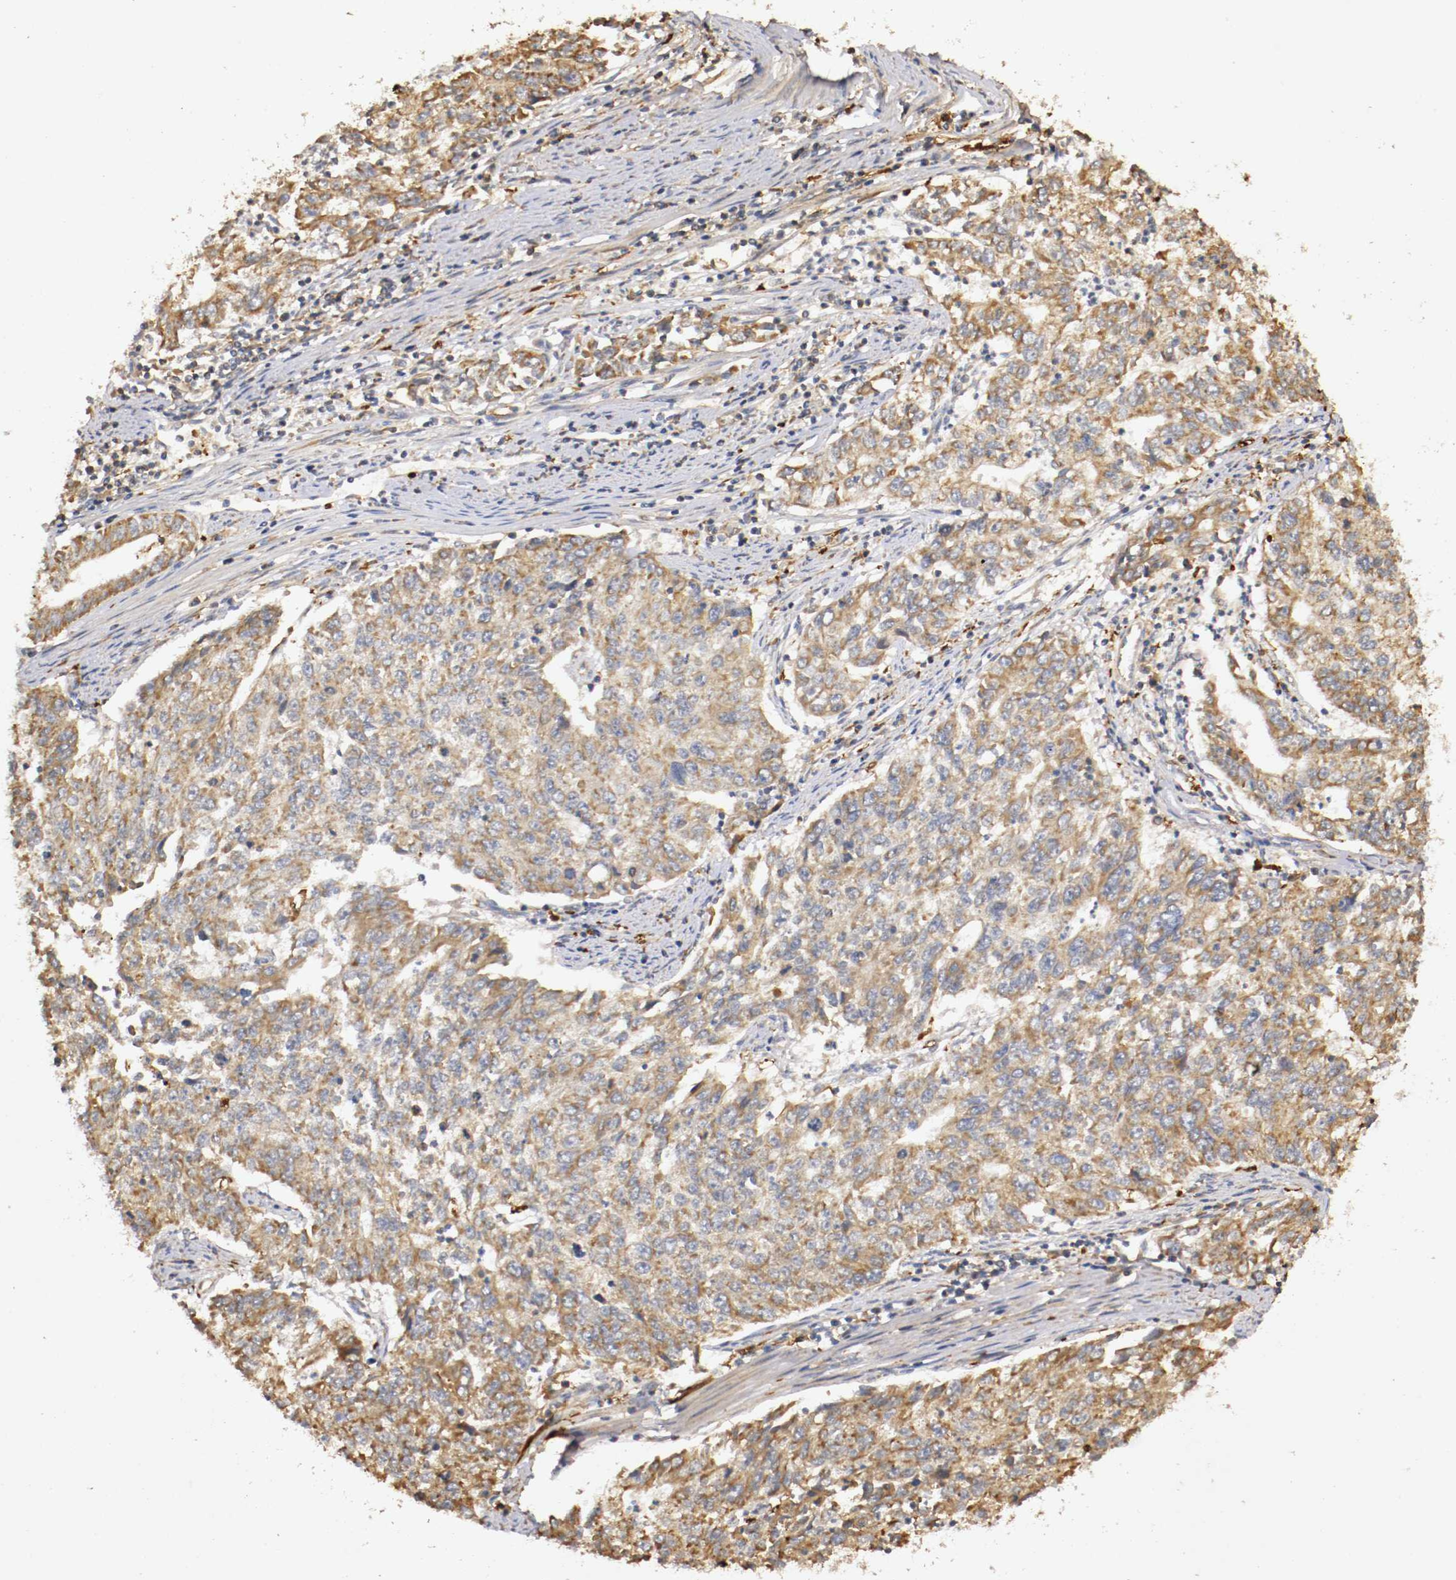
{"staining": {"intensity": "moderate", "quantity": ">75%", "location": "cytoplasmic/membranous"}, "tissue": "endometrial cancer", "cell_type": "Tumor cells", "image_type": "cancer", "snomed": [{"axis": "morphology", "description": "Adenocarcinoma, NOS"}, {"axis": "topography", "description": "Endometrium"}], "caption": "IHC of endometrial cancer shows medium levels of moderate cytoplasmic/membranous staining in about >75% of tumor cells.", "gene": "VEZT", "patient": {"sex": "female", "age": 42}}